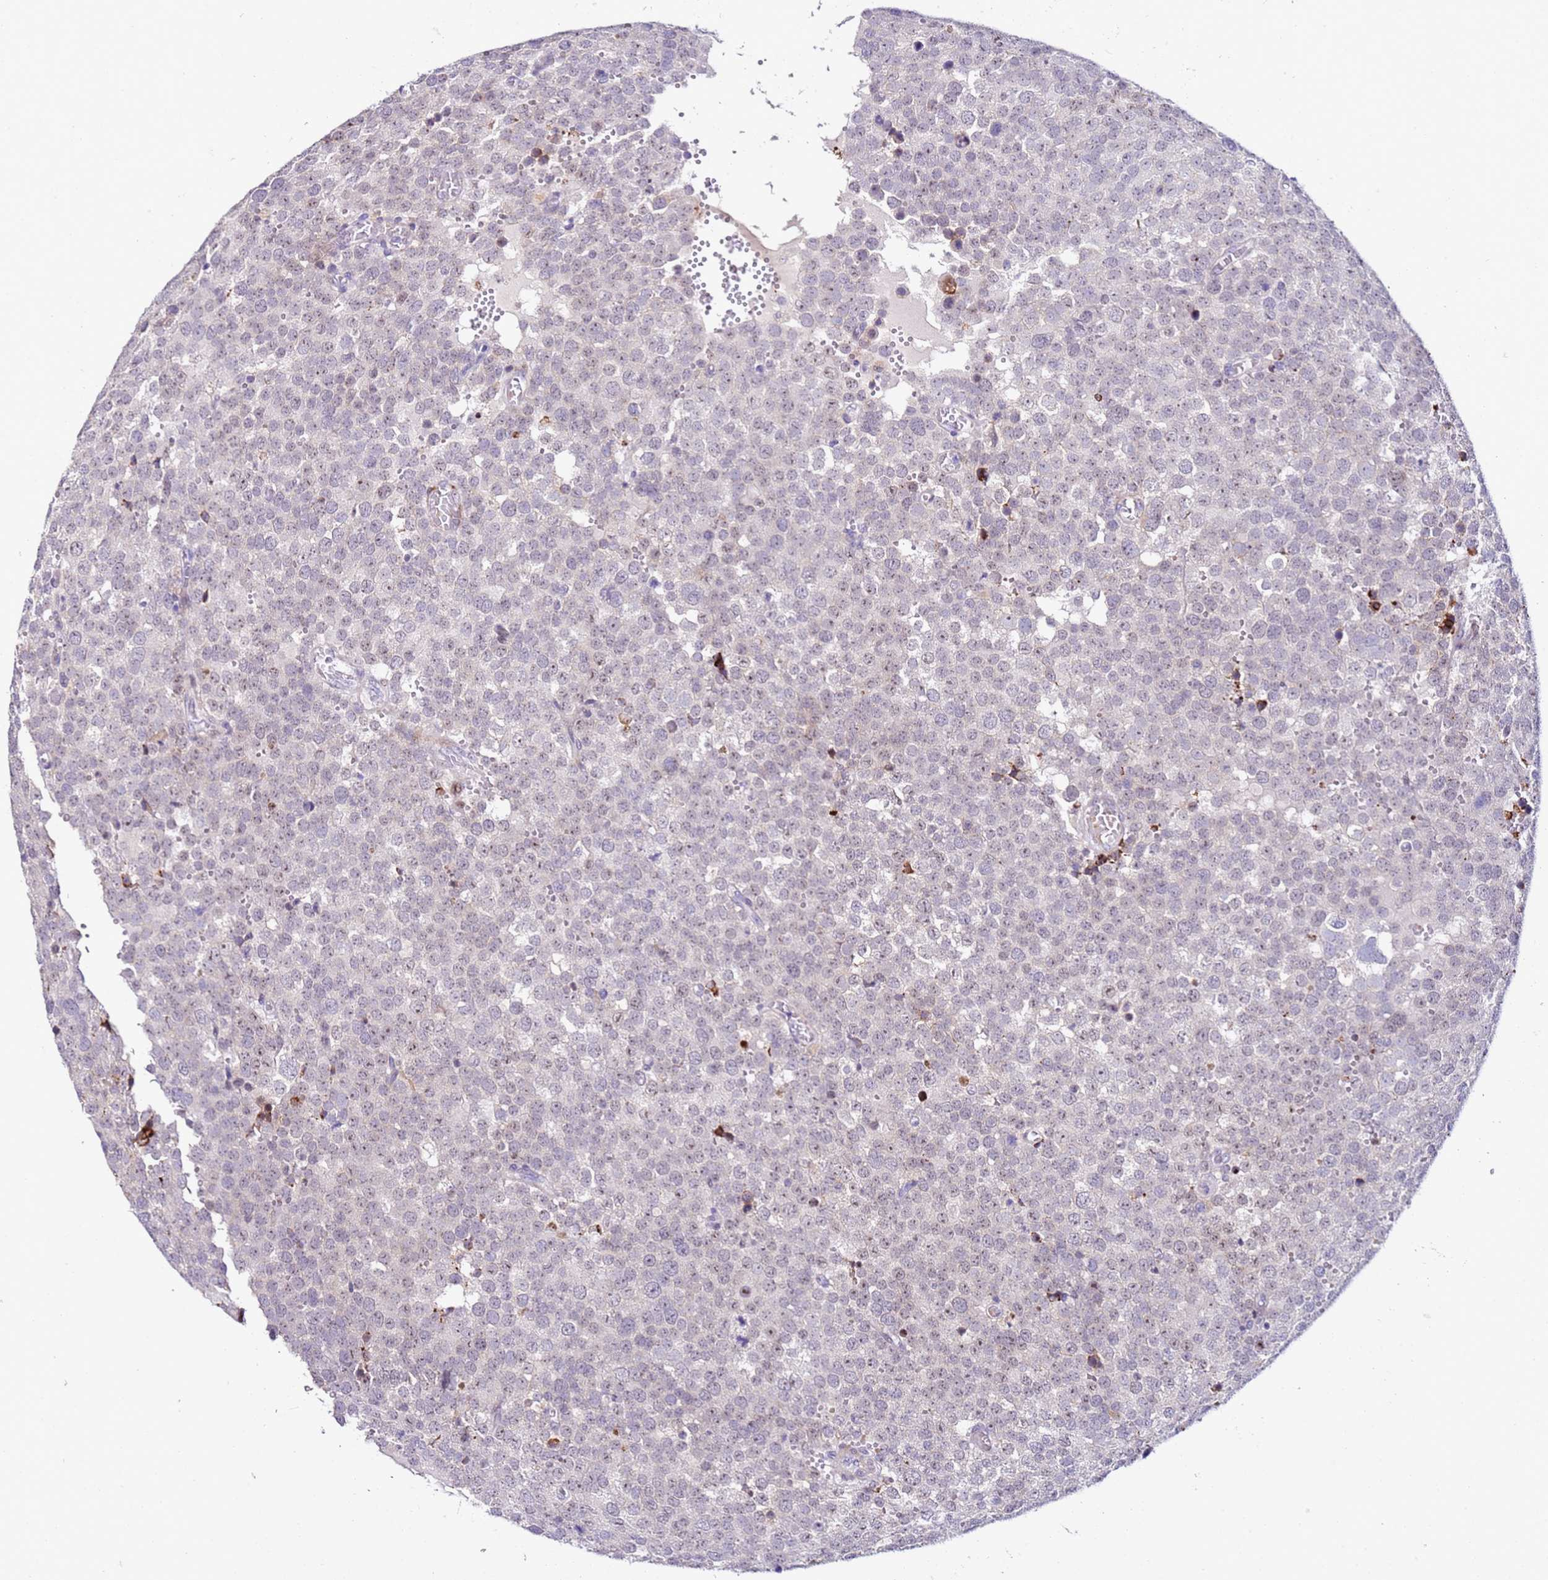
{"staining": {"intensity": "weak", "quantity": "<25%", "location": "nuclear"}, "tissue": "testis cancer", "cell_type": "Tumor cells", "image_type": "cancer", "snomed": [{"axis": "morphology", "description": "Normal tissue, NOS"}, {"axis": "morphology", "description": "Seminoma, NOS"}, {"axis": "topography", "description": "Testis"}], "caption": "Seminoma (testis) was stained to show a protein in brown. There is no significant positivity in tumor cells.", "gene": "HGD", "patient": {"sex": "male", "age": 71}}